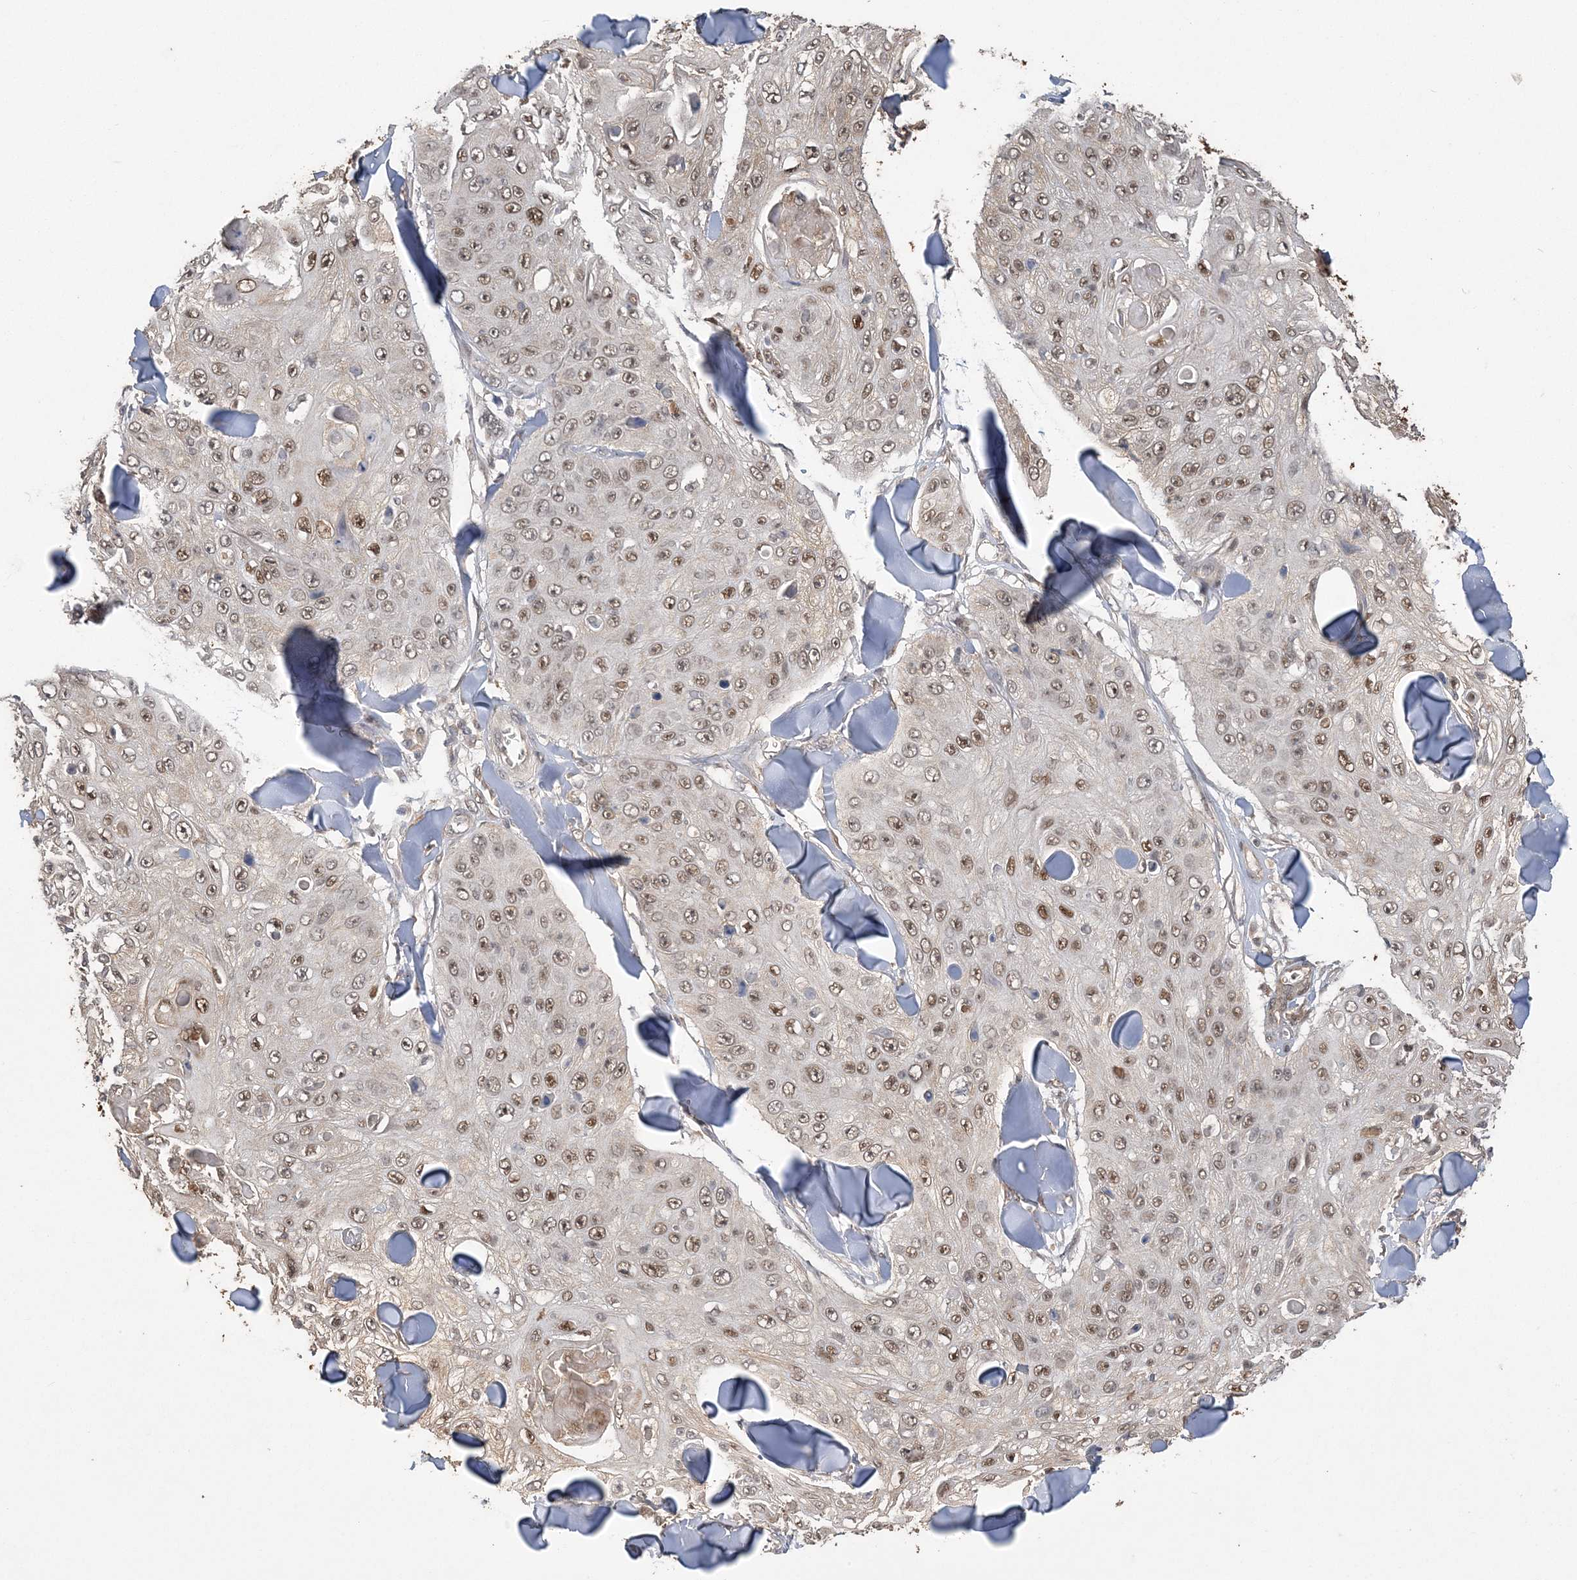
{"staining": {"intensity": "moderate", "quantity": ">75%", "location": "nuclear"}, "tissue": "skin cancer", "cell_type": "Tumor cells", "image_type": "cancer", "snomed": [{"axis": "morphology", "description": "Squamous cell carcinoma, NOS"}, {"axis": "topography", "description": "Skin"}], "caption": "Skin cancer (squamous cell carcinoma) stained with a brown dye displays moderate nuclear positive positivity in about >75% of tumor cells.", "gene": "ZBTB7A", "patient": {"sex": "male", "age": 86}}